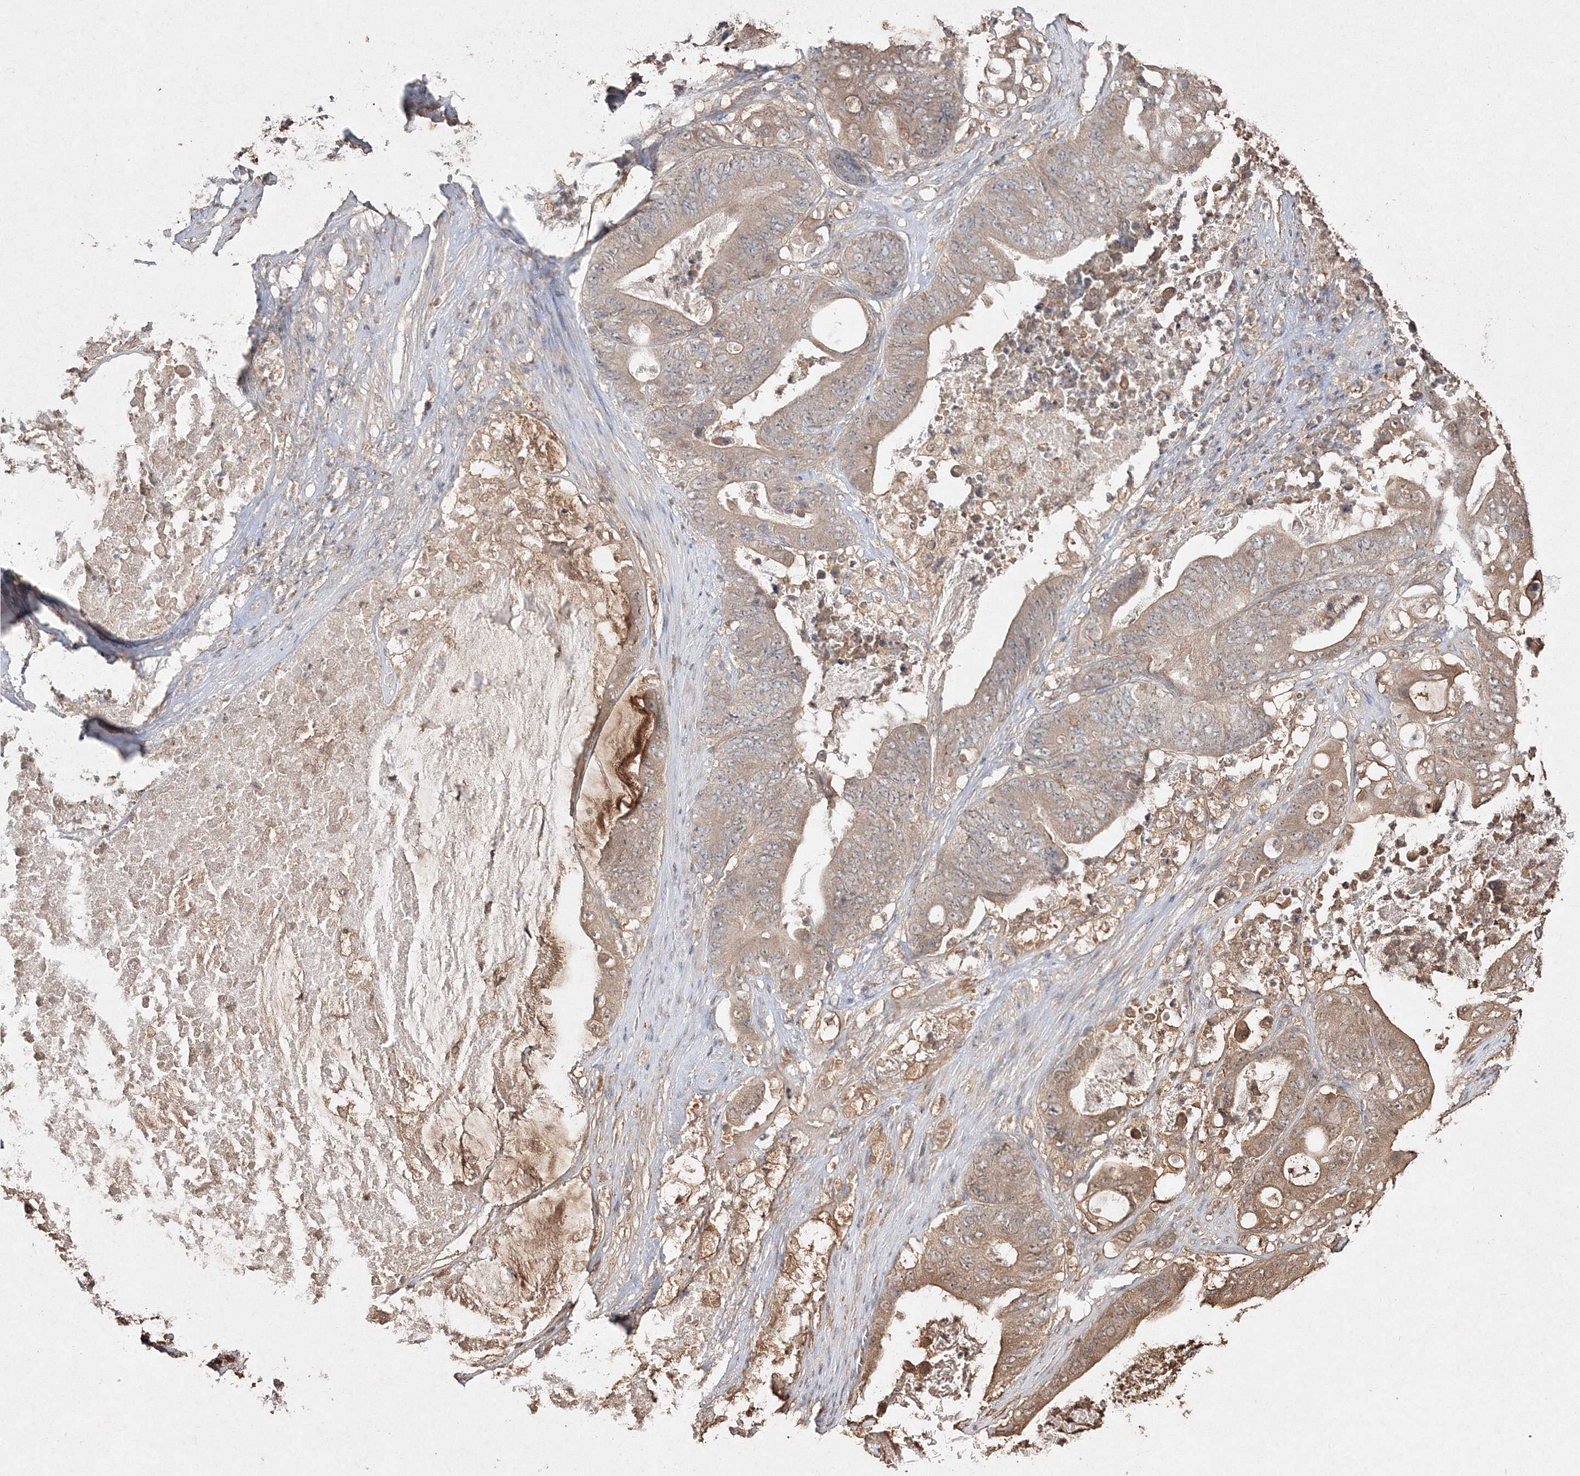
{"staining": {"intensity": "weak", "quantity": ">75%", "location": "cytoplasmic/membranous"}, "tissue": "stomach cancer", "cell_type": "Tumor cells", "image_type": "cancer", "snomed": [{"axis": "morphology", "description": "Adenocarcinoma, NOS"}, {"axis": "topography", "description": "Stomach"}], "caption": "Protein expression analysis of human stomach cancer reveals weak cytoplasmic/membranous positivity in approximately >75% of tumor cells. (brown staining indicates protein expression, while blue staining denotes nuclei).", "gene": "S100A11", "patient": {"sex": "female", "age": 73}}